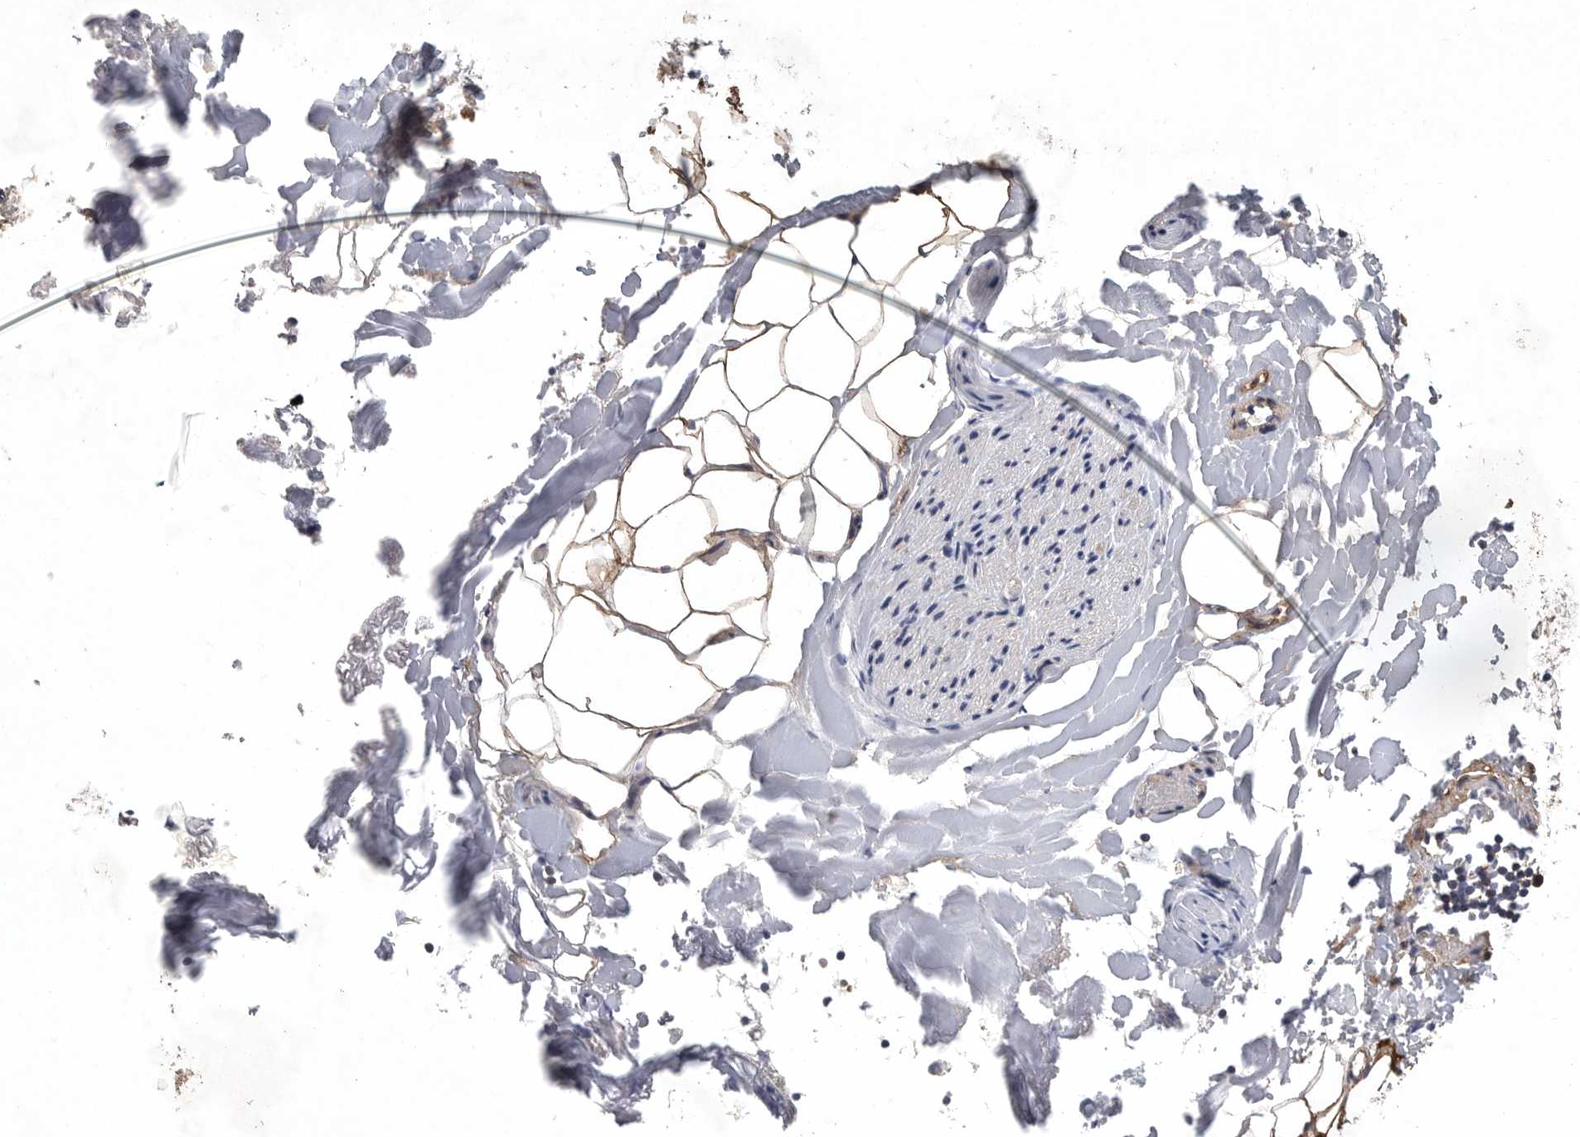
{"staining": {"intensity": "moderate", "quantity": ">75%", "location": "cytoplasmic/membranous"}, "tissue": "adipose tissue", "cell_type": "Adipocytes", "image_type": "normal", "snomed": [{"axis": "morphology", "description": "Normal tissue, NOS"}, {"axis": "morphology", "description": "Adenocarcinoma, NOS"}, {"axis": "topography", "description": "Smooth muscle"}, {"axis": "topography", "description": "Colon"}], "caption": "Protein staining shows moderate cytoplasmic/membranous positivity in about >75% of adipocytes in normal adipose tissue.", "gene": "OXR1", "patient": {"sex": "male", "age": 14}}